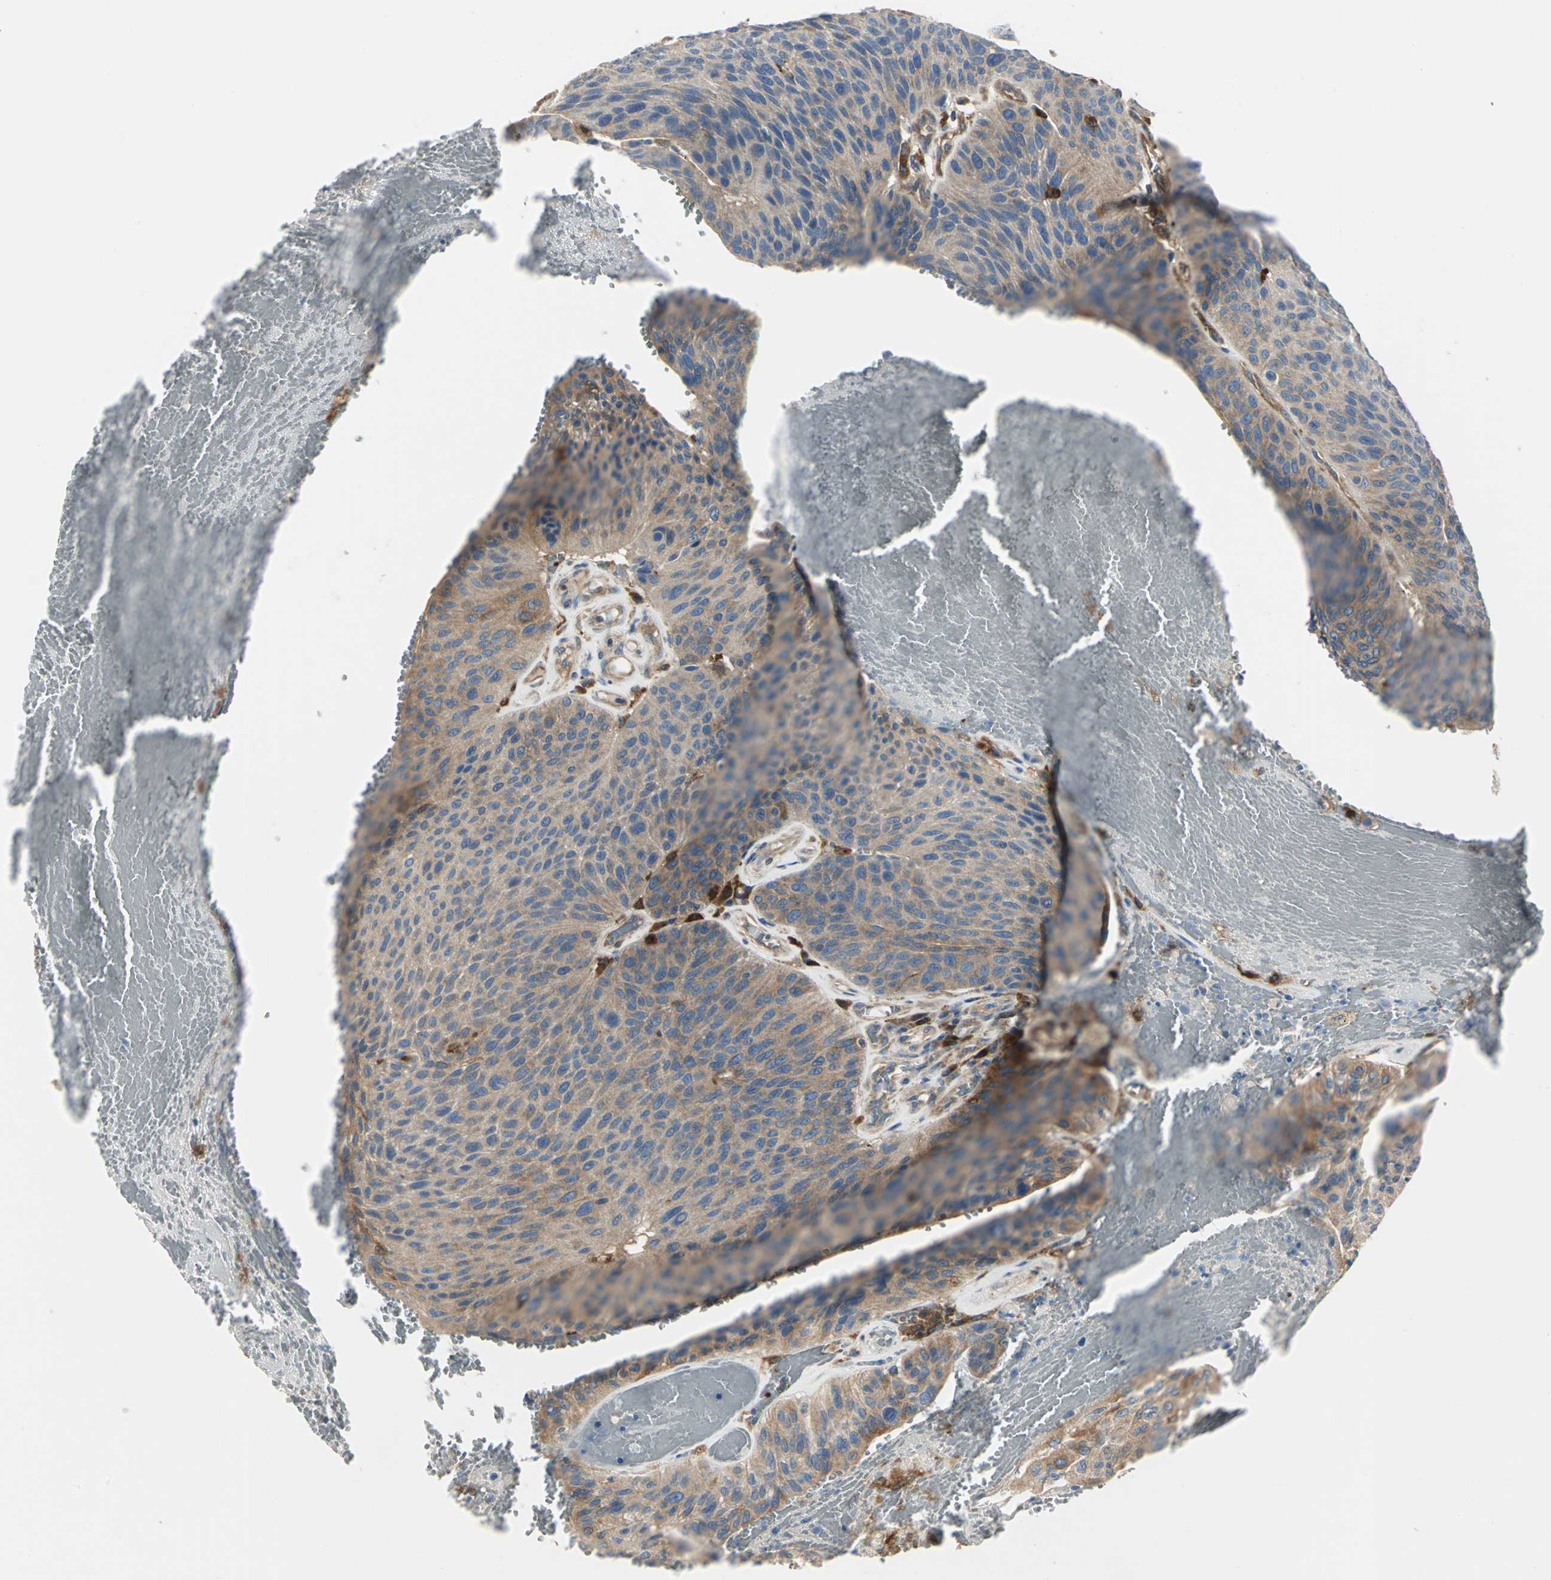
{"staining": {"intensity": "moderate", "quantity": ">75%", "location": "cytoplasmic/membranous"}, "tissue": "urothelial cancer", "cell_type": "Tumor cells", "image_type": "cancer", "snomed": [{"axis": "morphology", "description": "Urothelial carcinoma, High grade"}, {"axis": "topography", "description": "Urinary bladder"}], "caption": "A micrograph showing moderate cytoplasmic/membranous expression in approximately >75% of tumor cells in urothelial cancer, as visualized by brown immunohistochemical staining.", "gene": "CHRNB1", "patient": {"sex": "male", "age": 66}}